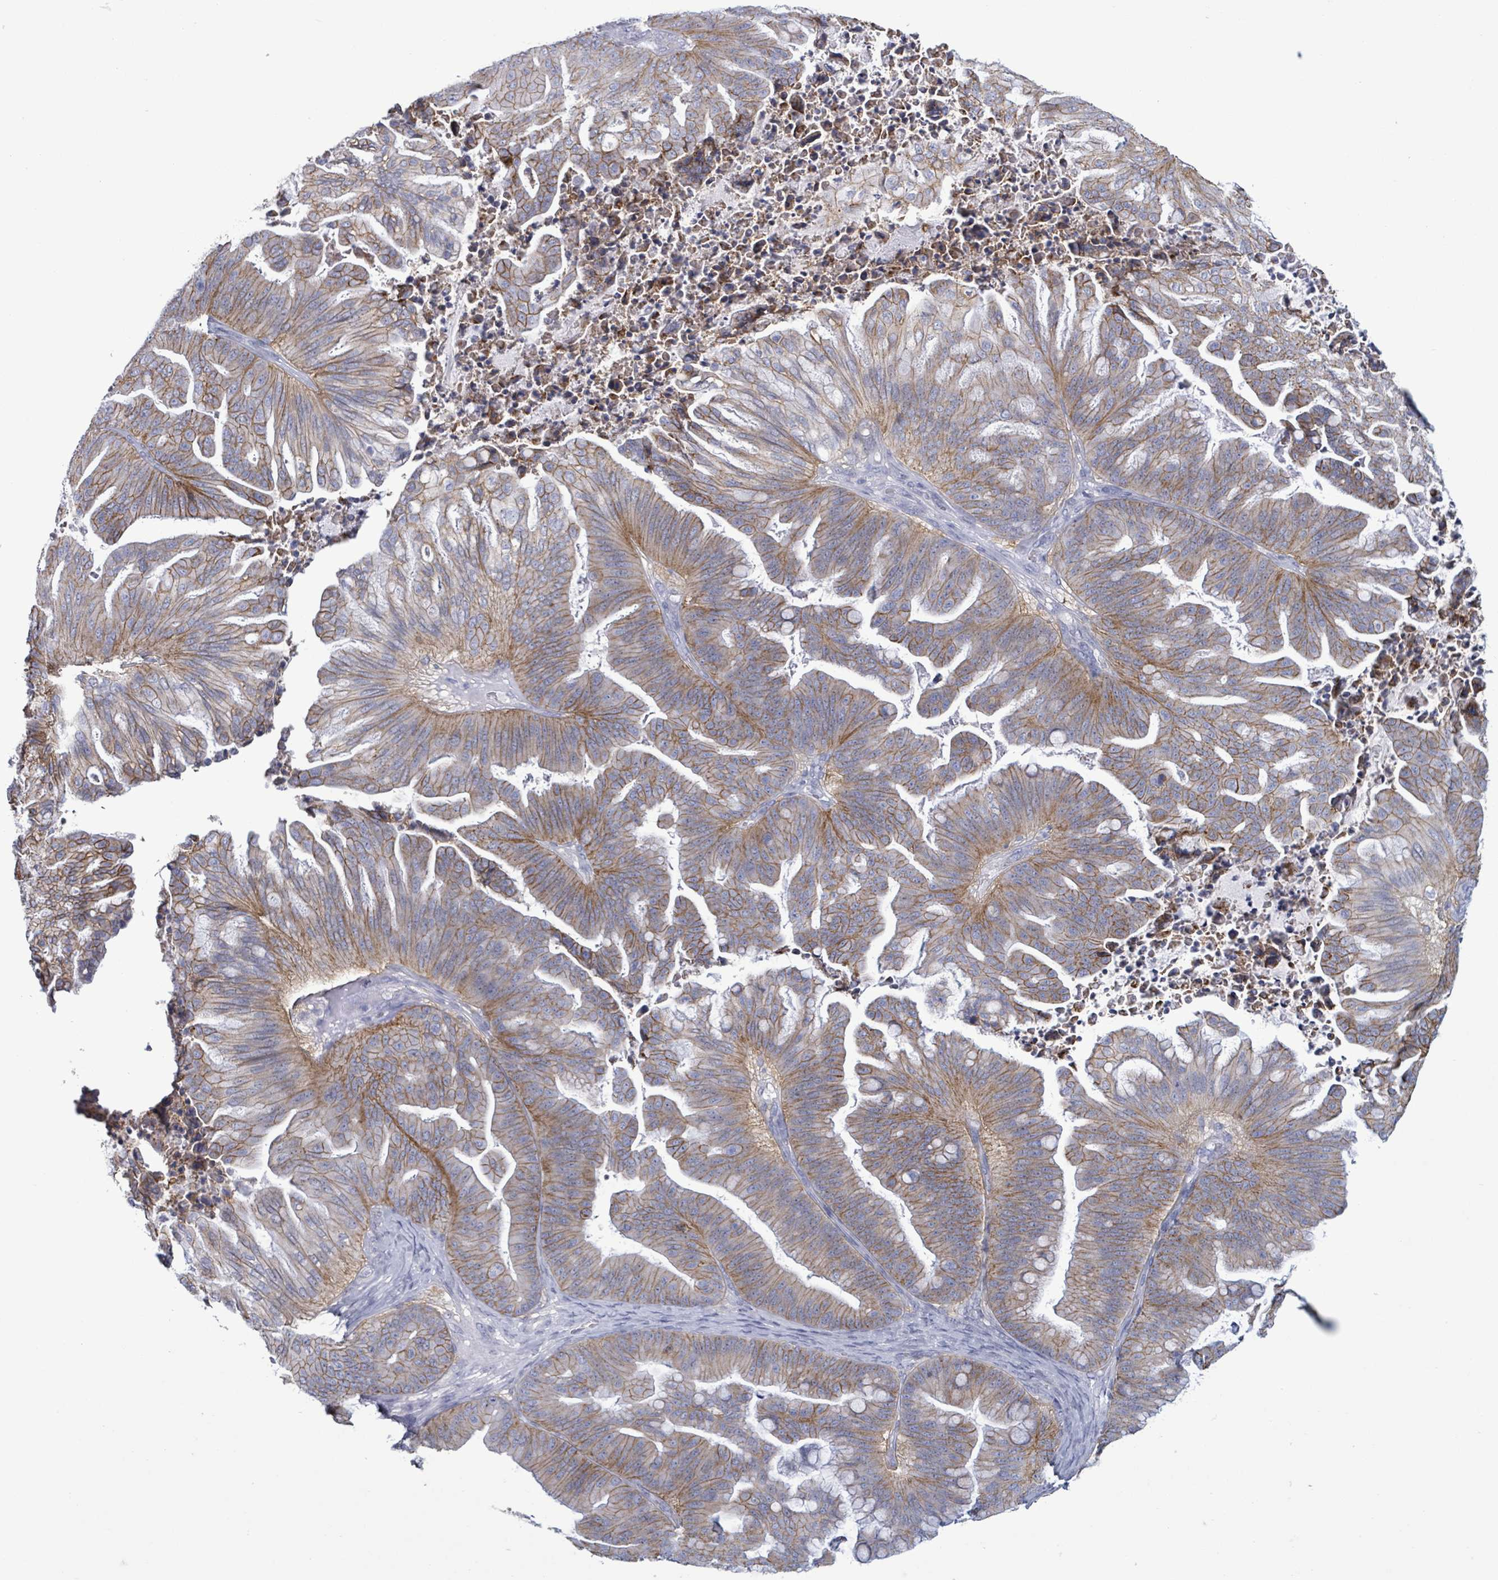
{"staining": {"intensity": "moderate", "quantity": ">75%", "location": "cytoplasmic/membranous"}, "tissue": "ovarian cancer", "cell_type": "Tumor cells", "image_type": "cancer", "snomed": [{"axis": "morphology", "description": "Cystadenocarcinoma, mucinous, NOS"}, {"axis": "topography", "description": "Ovary"}], "caption": "IHC micrograph of human ovarian cancer stained for a protein (brown), which demonstrates medium levels of moderate cytoplasmic/membranous expression in about >75% of tumor cells.", "gene": "BSG", "patient": {"sex": "female", "age": 67}}